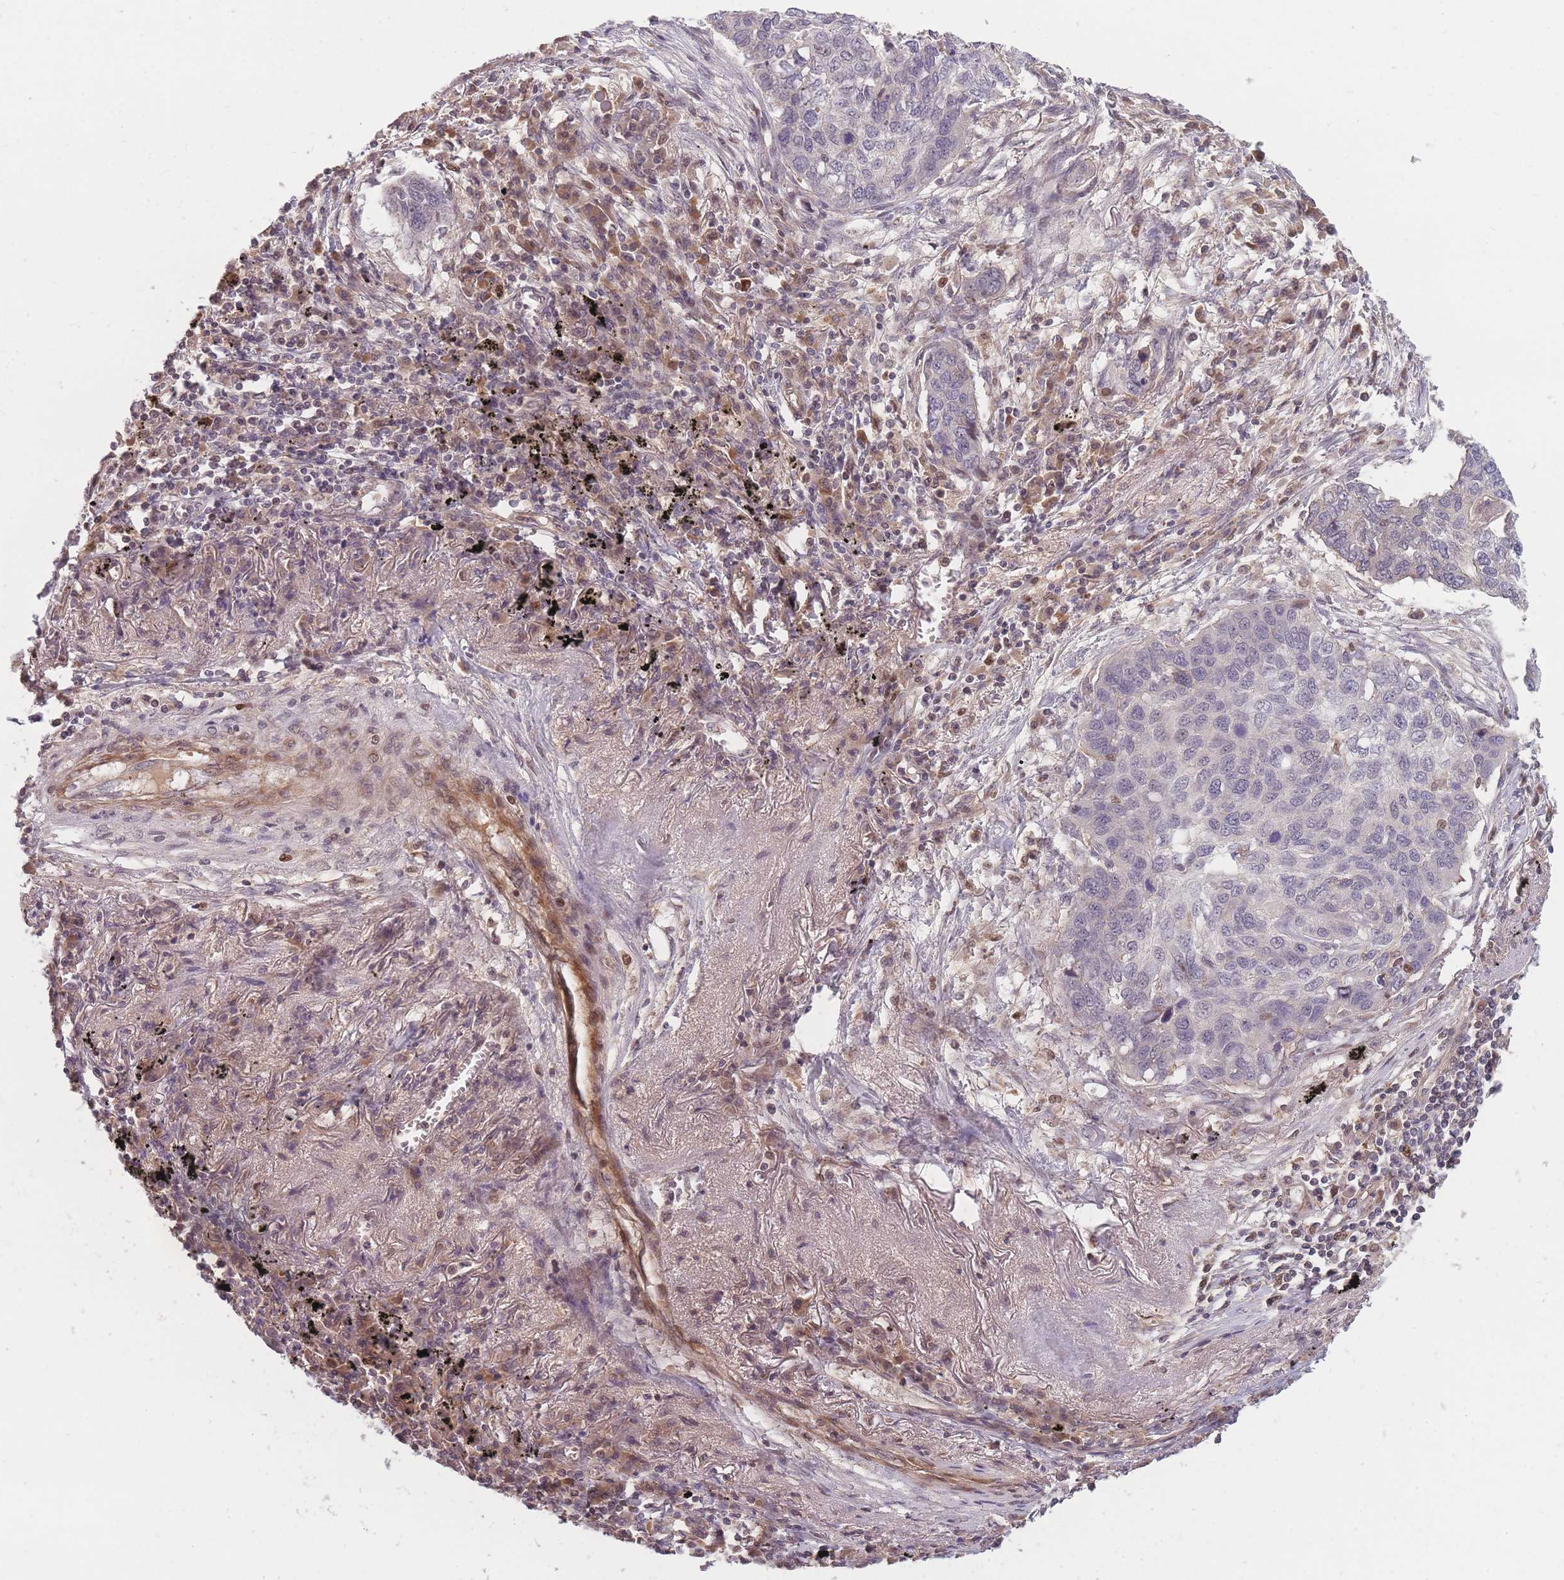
{"staining": {"intensity": "negative", "quantity": "none", "location": "none"}, "tissue": "lung cancer", "cell_type": "Tumor cells", "image_type": "cancer", "snomed": [{"axis": "morphology", "description": "Squamous cell carcinoma, NOS"}, {"axis": "topography", "description": "Lung"}], "caption": "Immunohistochemistry (IHC) of human lung squamous cell carcinoma demonstrates no expression in tumor cells.", "gene": "FAM153A", "patient": {"sex": "female", "age": 63}}